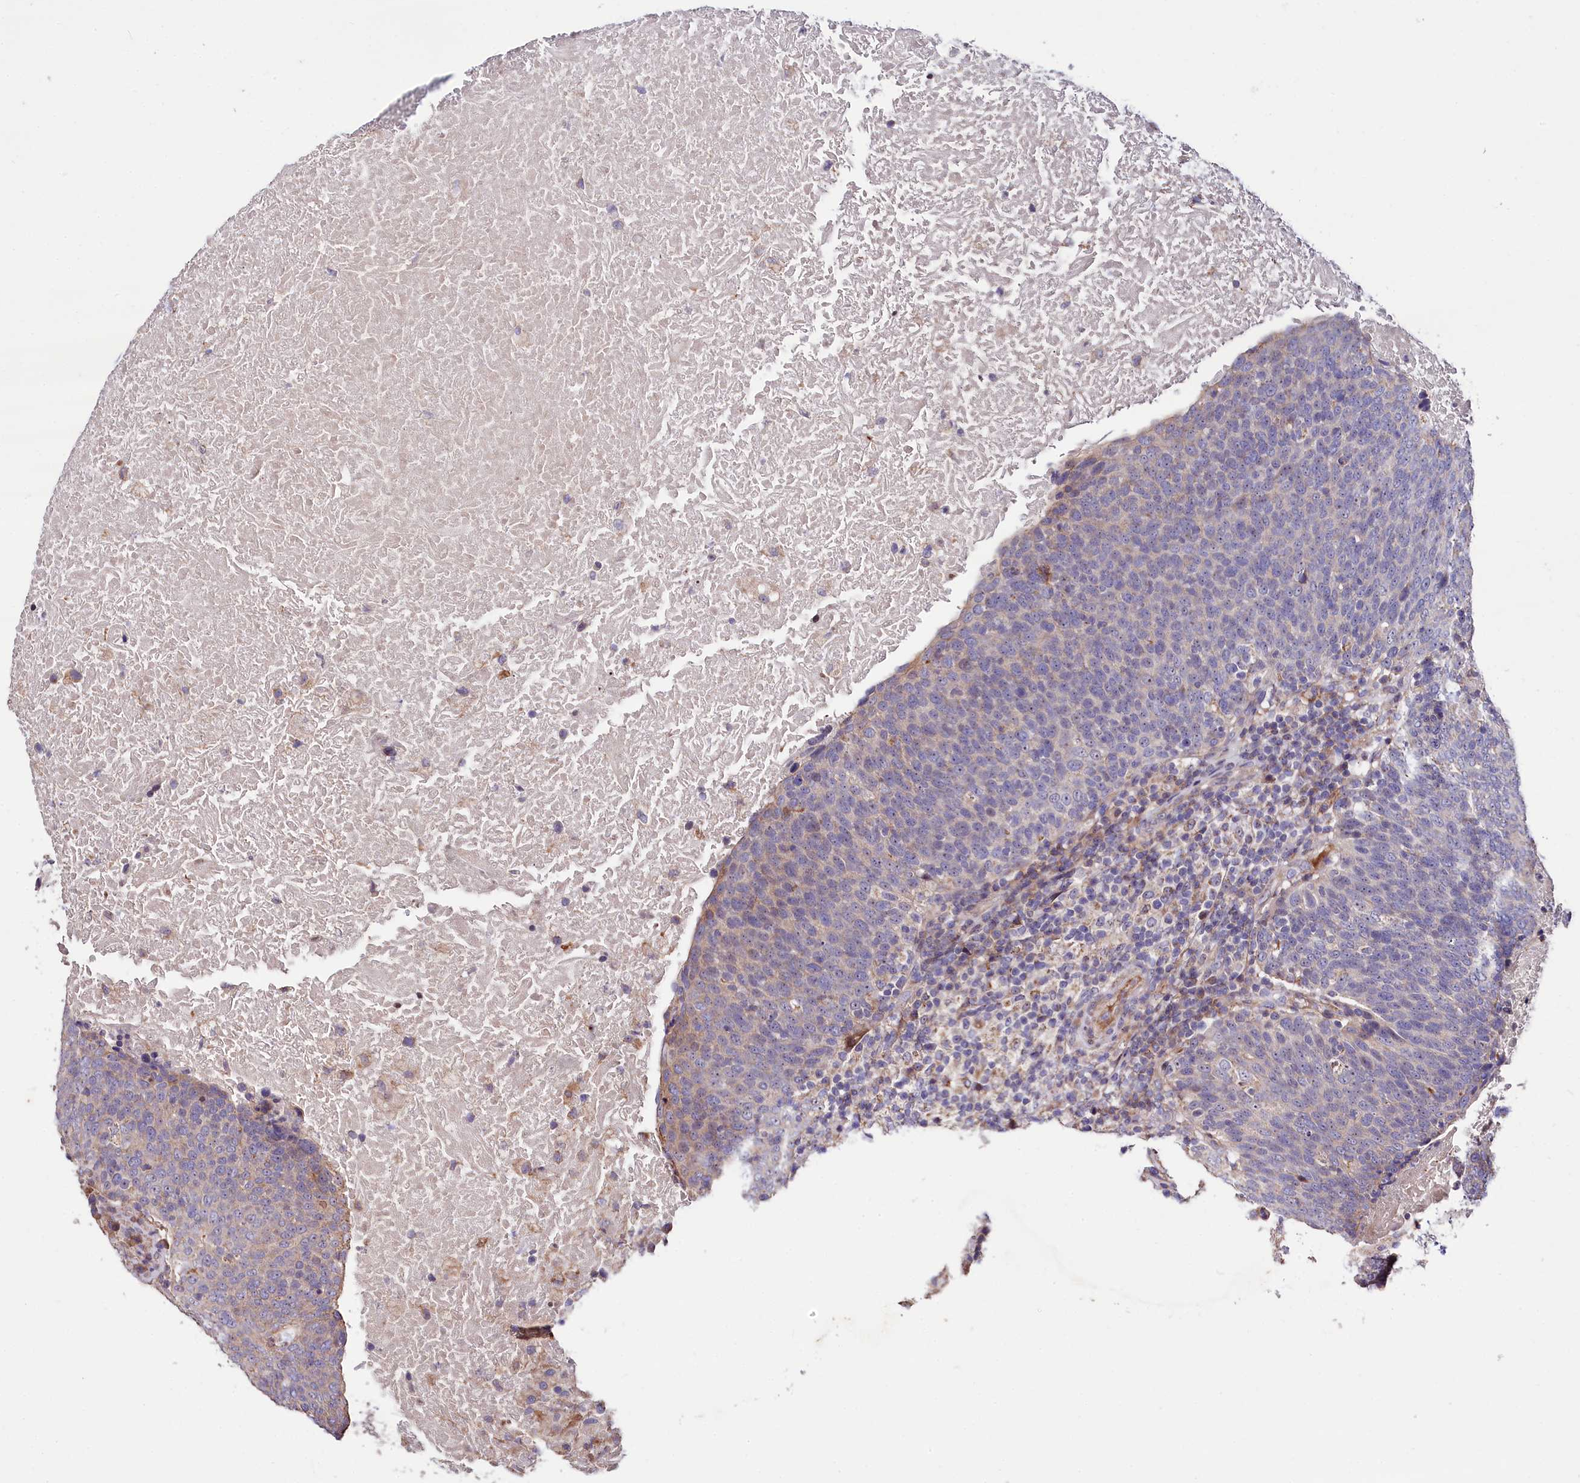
{"staining": {"intensity": "weak", "quantity": "<25%", "location": "cytoplasmic/membranous"}, "tissue": "head and neck cancer", "cell_type": "Tumor cells", "image_type": "cancer", "snomed": [{"axis": "morphology", "description": "Squamous cell carcinoma, NOS"}, {"axis": "morphology", "description": "Squamous cell carcinoma, metastatic, NOS"}, {"axis": "topography", "description": "Lymph node"}, {"axis": "topography", "description": "Head-Neck"}], "caption": "Head and neck cancer (squamous cell carcinoma) stained for a protein using immunohistochemistry exhibits no positivity tumor cells.", "gene": "RPUSD3", "patient": {"sex": "male", "age": 62}}